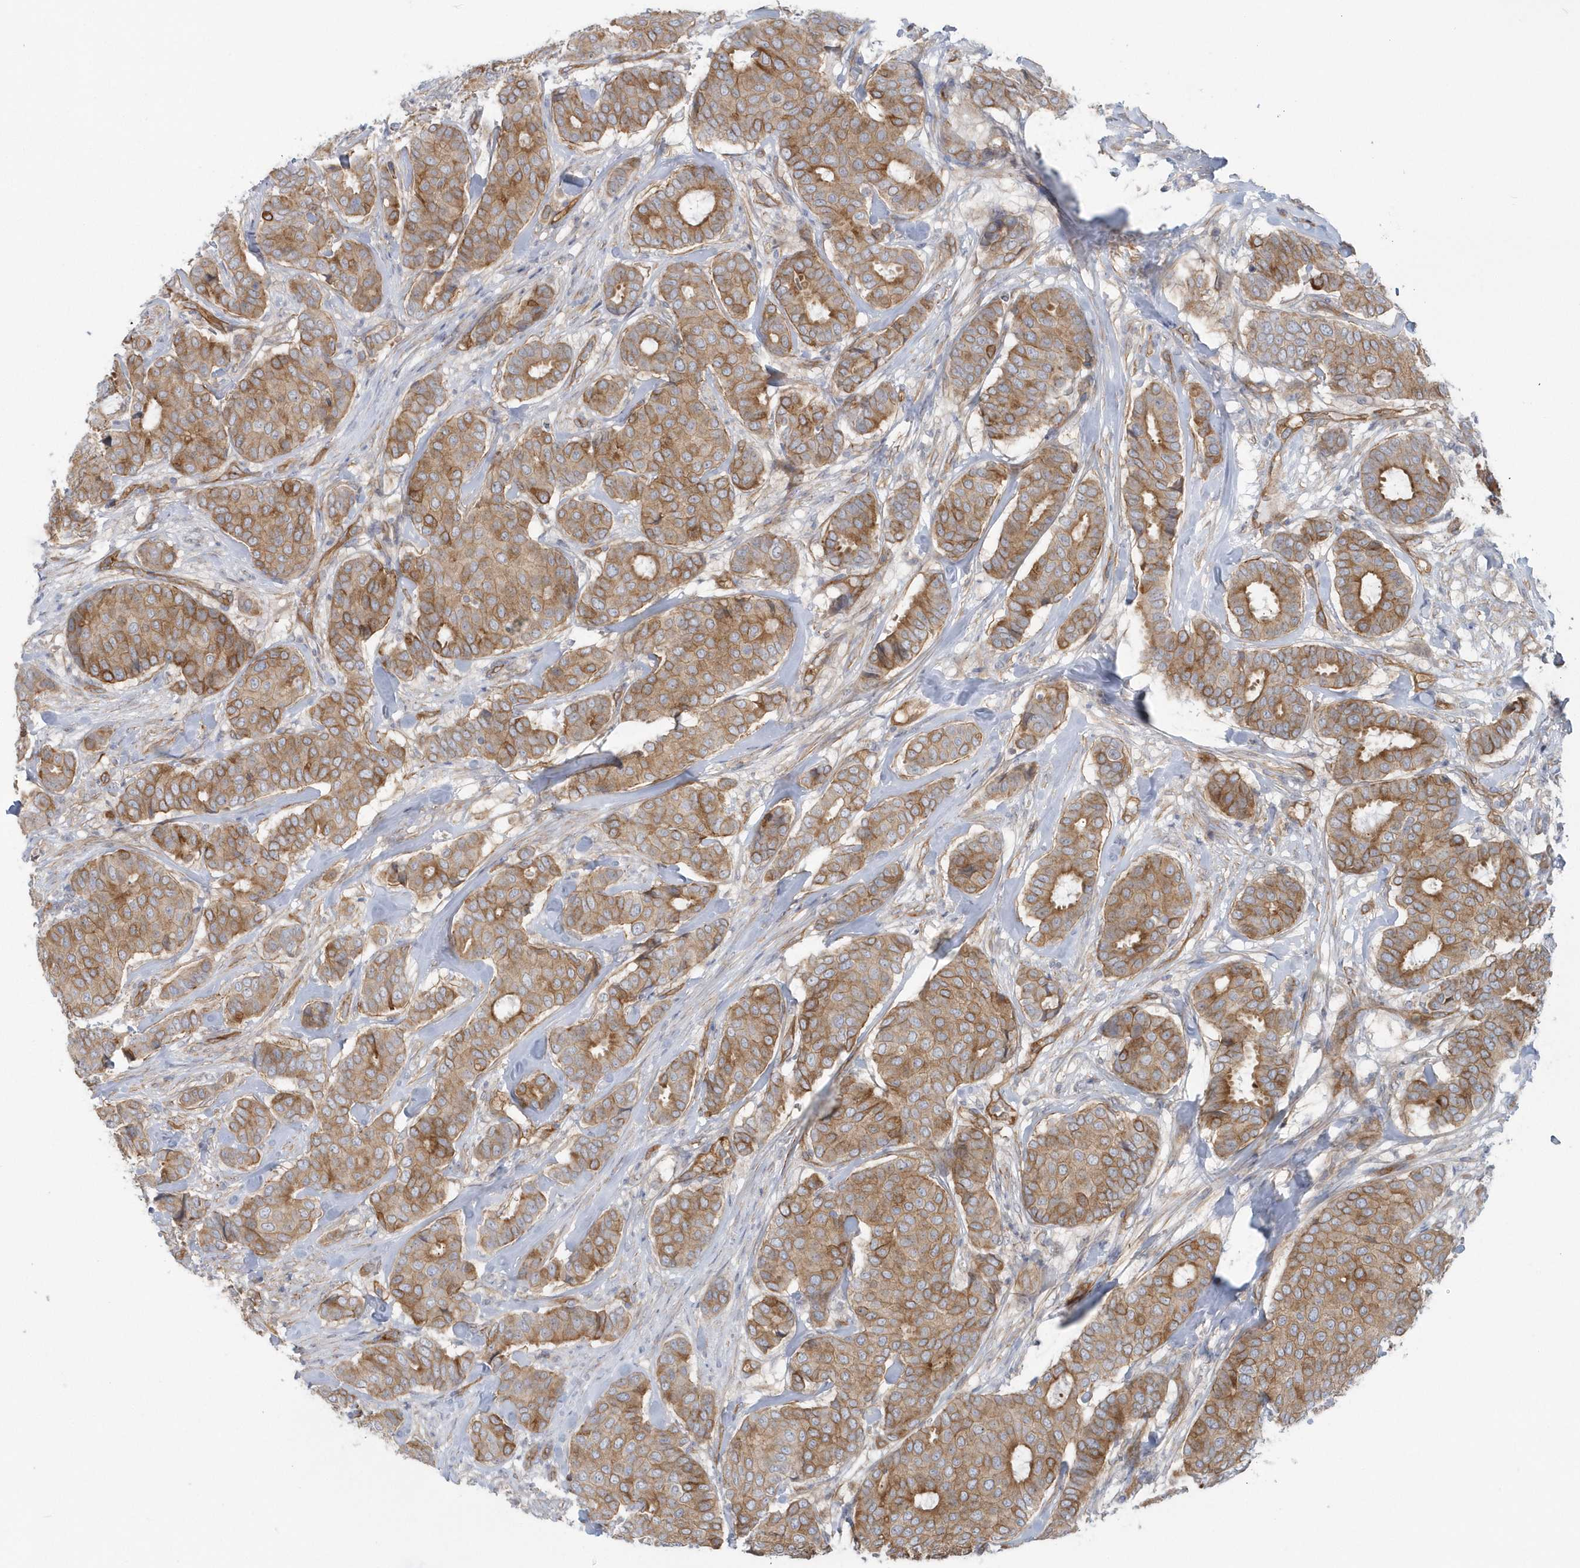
{"staining": {"intensity": "moderate", "quantity": ">75%", "location": "cytoplasmic/membranous"}, "tissue": "breast cancer", "cell_type": "Tumor cells", "image_type": "cancer", "snomed": [{"axis": "morphology", "description": "Duct carcinoma"}, {"axis": "topography", "description": "Breast"}], "caption": "This photomicrograph reveals breast cancer (intraductal carcinoma) stained with immunohistochemistry (IHC) to label a protein in brown. The cytoplasmic/membranous of tumor cells show moderate positivity for the protein. Nuclei are counter-stained blue.", "gene": "RAI14", "patient": {"sex": "female", "age": 75}}